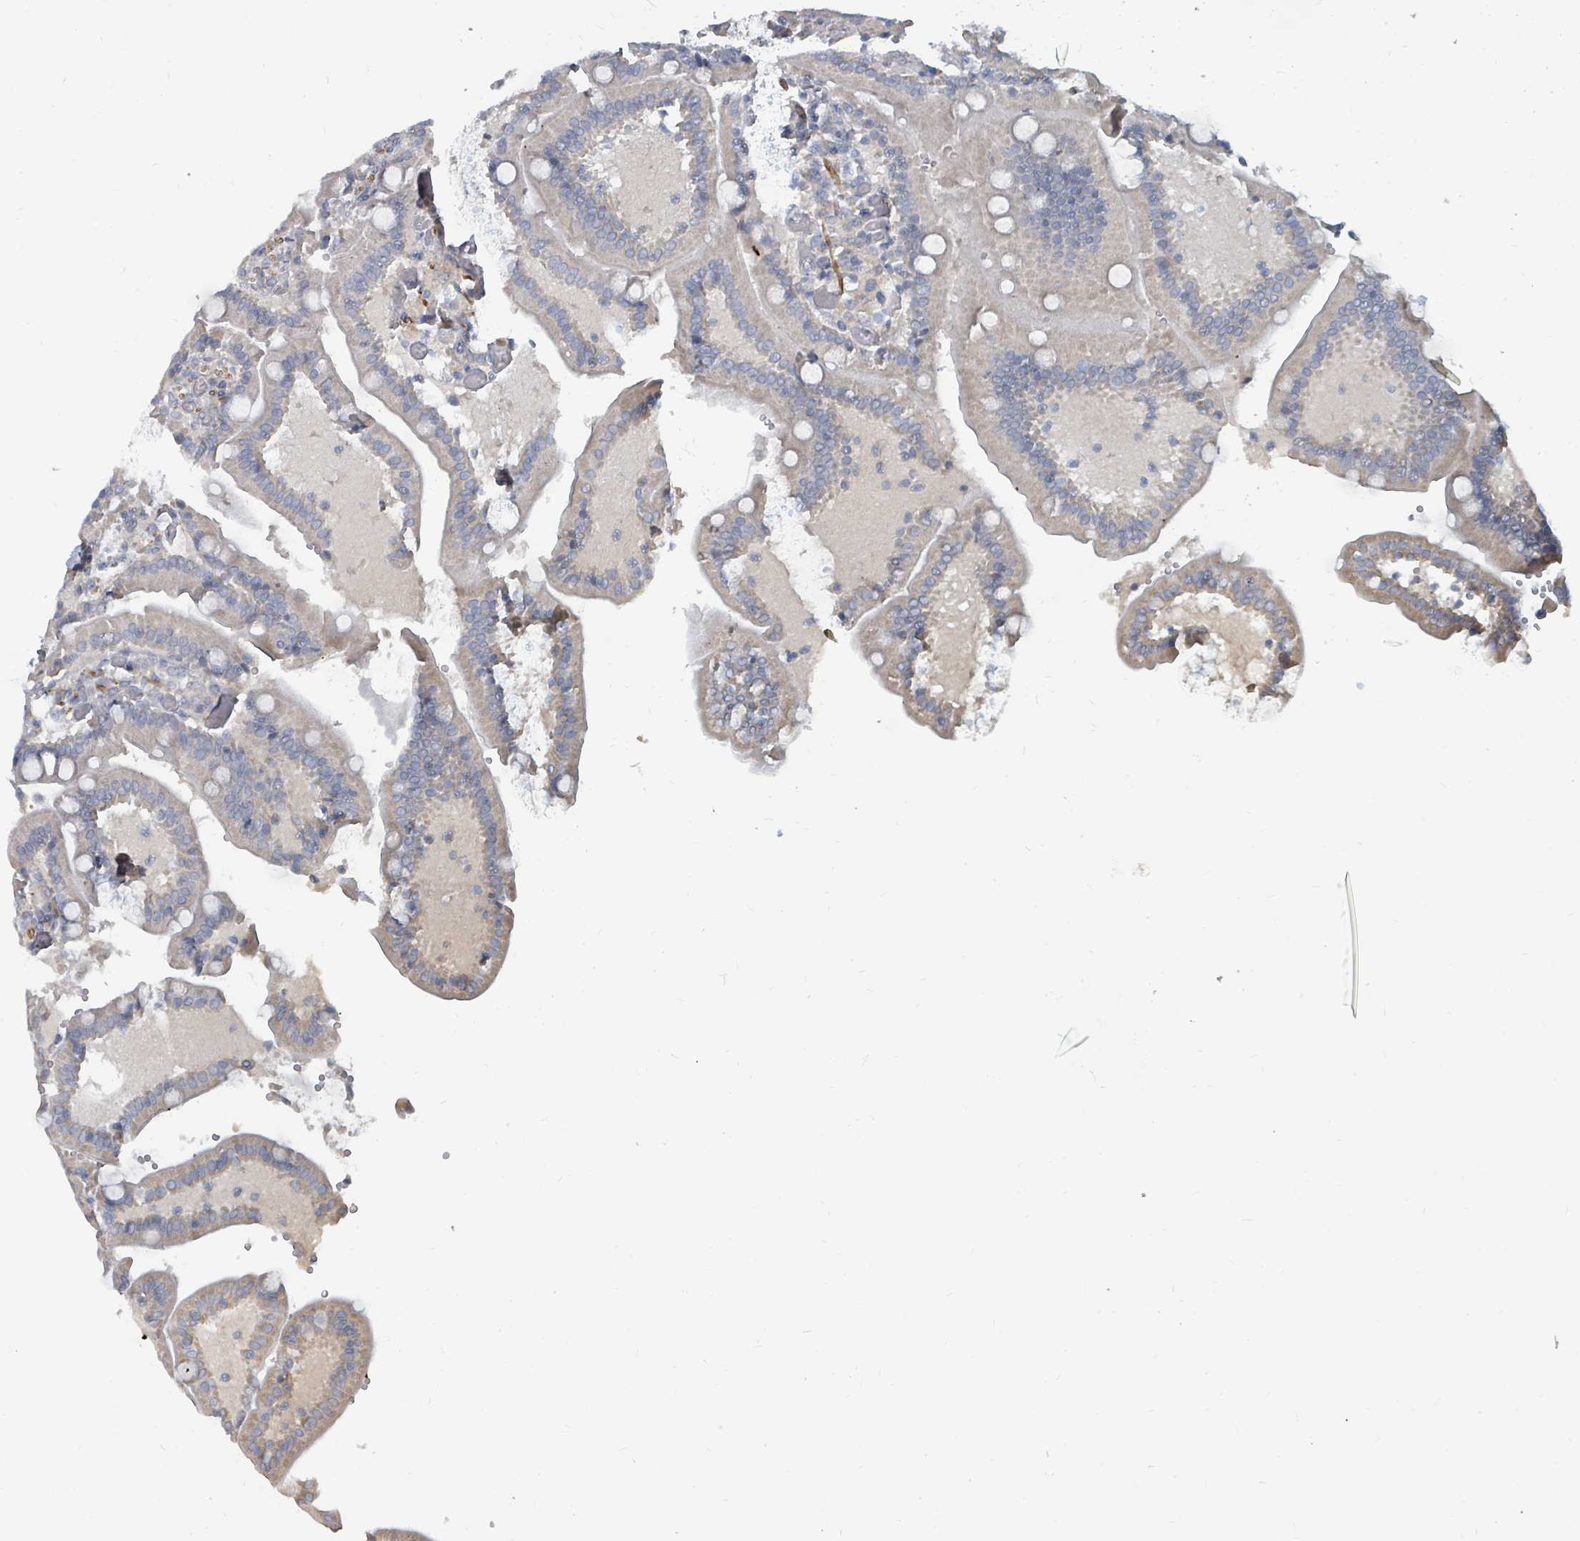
{"staining": {"intensity": "weak", "quantity": "<25%", "location": "cytoplasmic/membranous"}, "tissue": "duodenum", "cell_type": "Glandular cells", "image_type": "normal", "snomed": [{"axis": "morphology", "description": "Normal tissue, NOS"}, {"axis": "topography", "description": "Duodenum"}], "caption": "DAB (3,3'-diaminobenzidine) immunohistochemical staining of benign duodenum exhibits no significant positivity in glandular cells.", "gene": "ARGFX", "patient": {"sex": "female", "age": 62}}